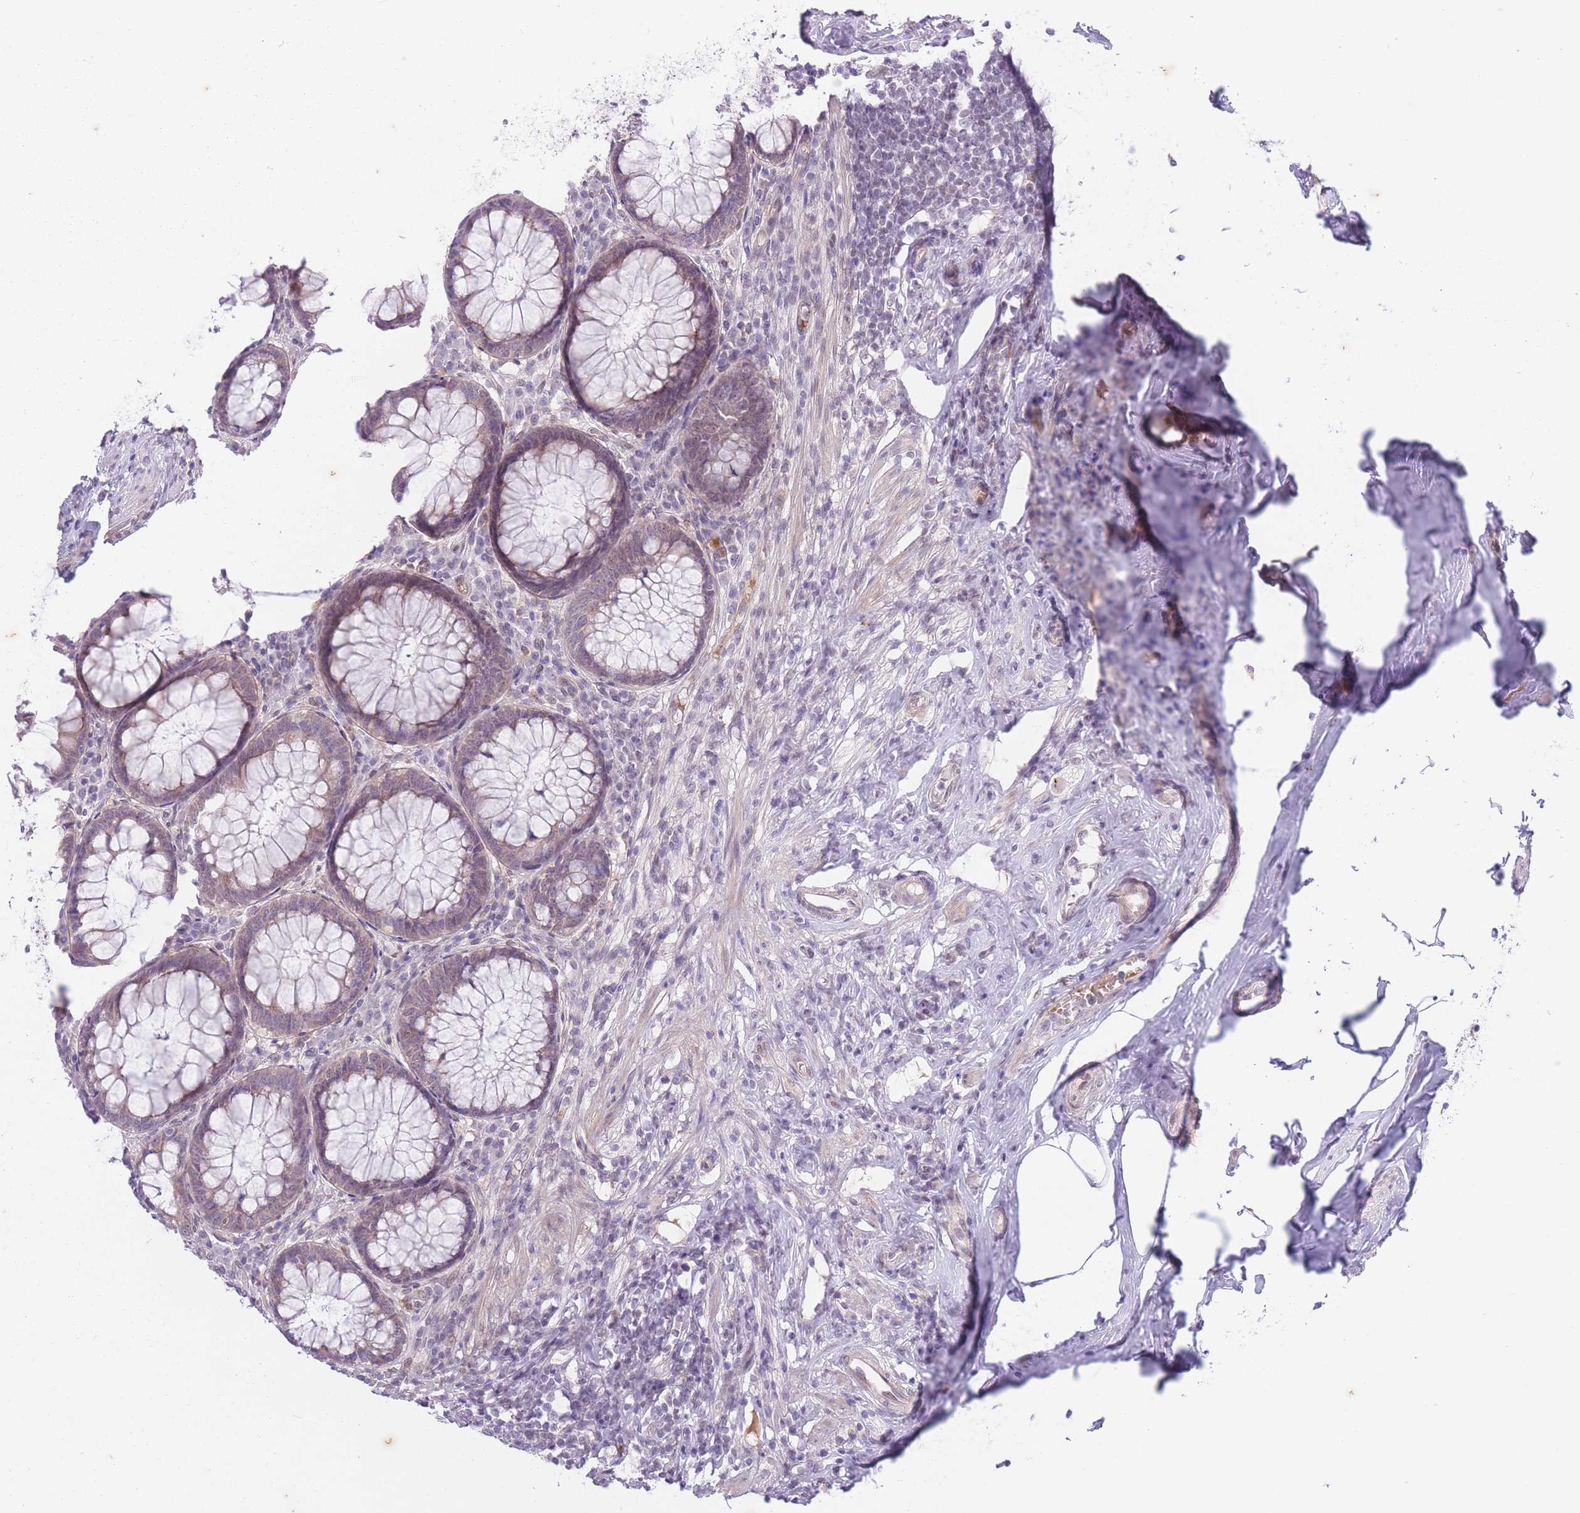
{"staining": {"intensity": "moderate", "quantity": "25%-75%", "location": "cytoplasmic/membranous"}, "tissue": "appendix", "cell_type": "Glandular cells", "image_type": "normal", "snomed": [{"axis": "morphology", "description": "Normal tissue, NOS"}, {"axis": "topography", "description": "Appendix"}], "caption": "Moderate cytoplasmic/membranous expression for a protein is identified in approximately 25%-75% of glandular cells of benign appendix using IHC.", "gene": "ARPIN", "patient": {"sex": "male", "age": 83}}